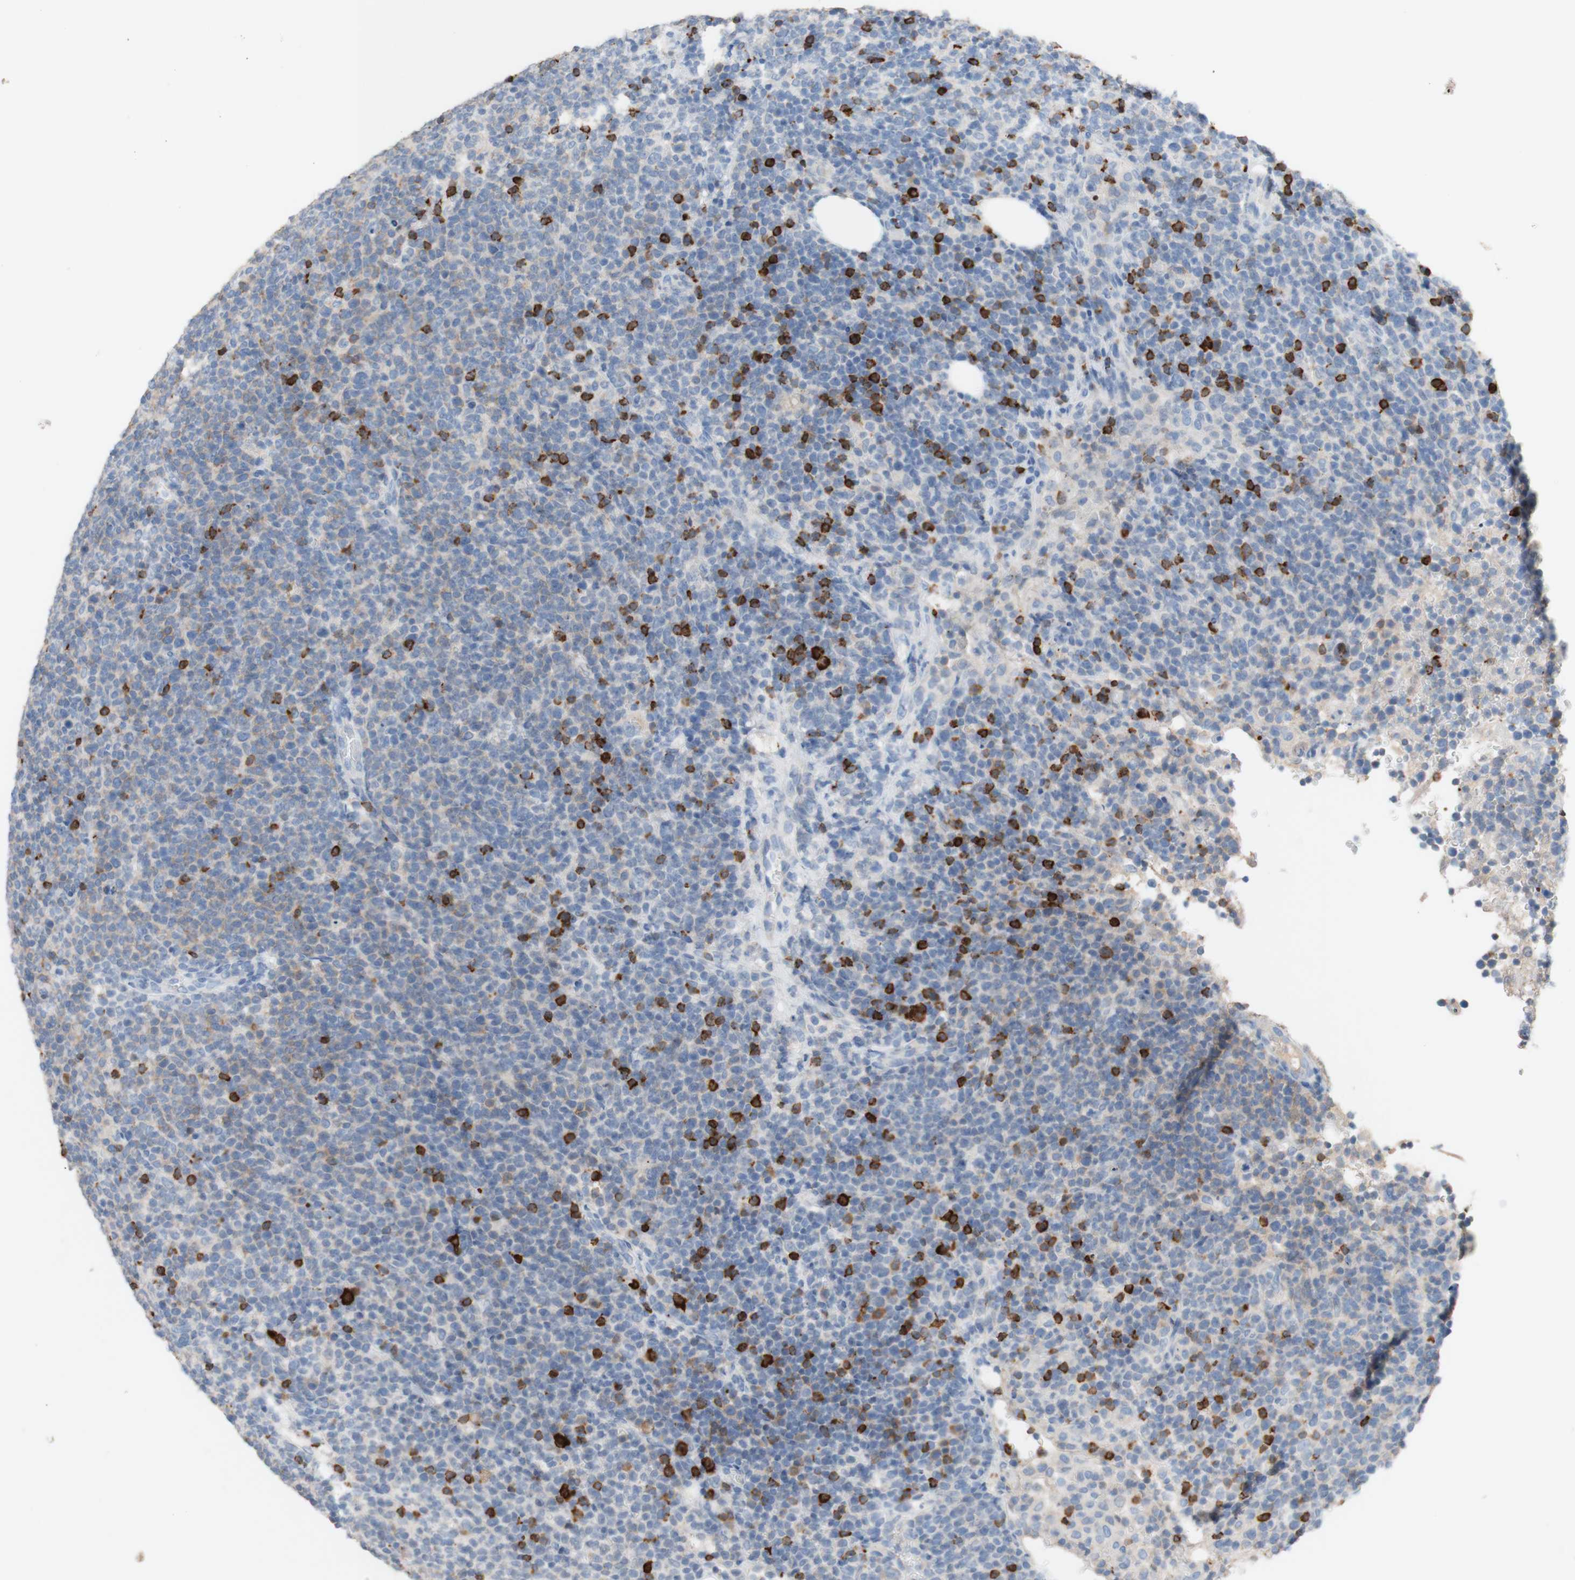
{"staining": {"intensity": "negative", "quantity": "none", "location": "none"}, "tissue": "lymphoma", "cell_type": "Tumor cells", "image_type": "cancer", "snomed": [{"axis": "morphology", "description": "Malignant lymphoma, non-Hodgkin's type, High grade"}, {"axis": "topography", "description": "Lymph node"}], "caption": "Tumor cells are negative for protein expression in human lymphoma.", "gene": "PACSIN1", "patient": {"sex": "male", "age": 61}}